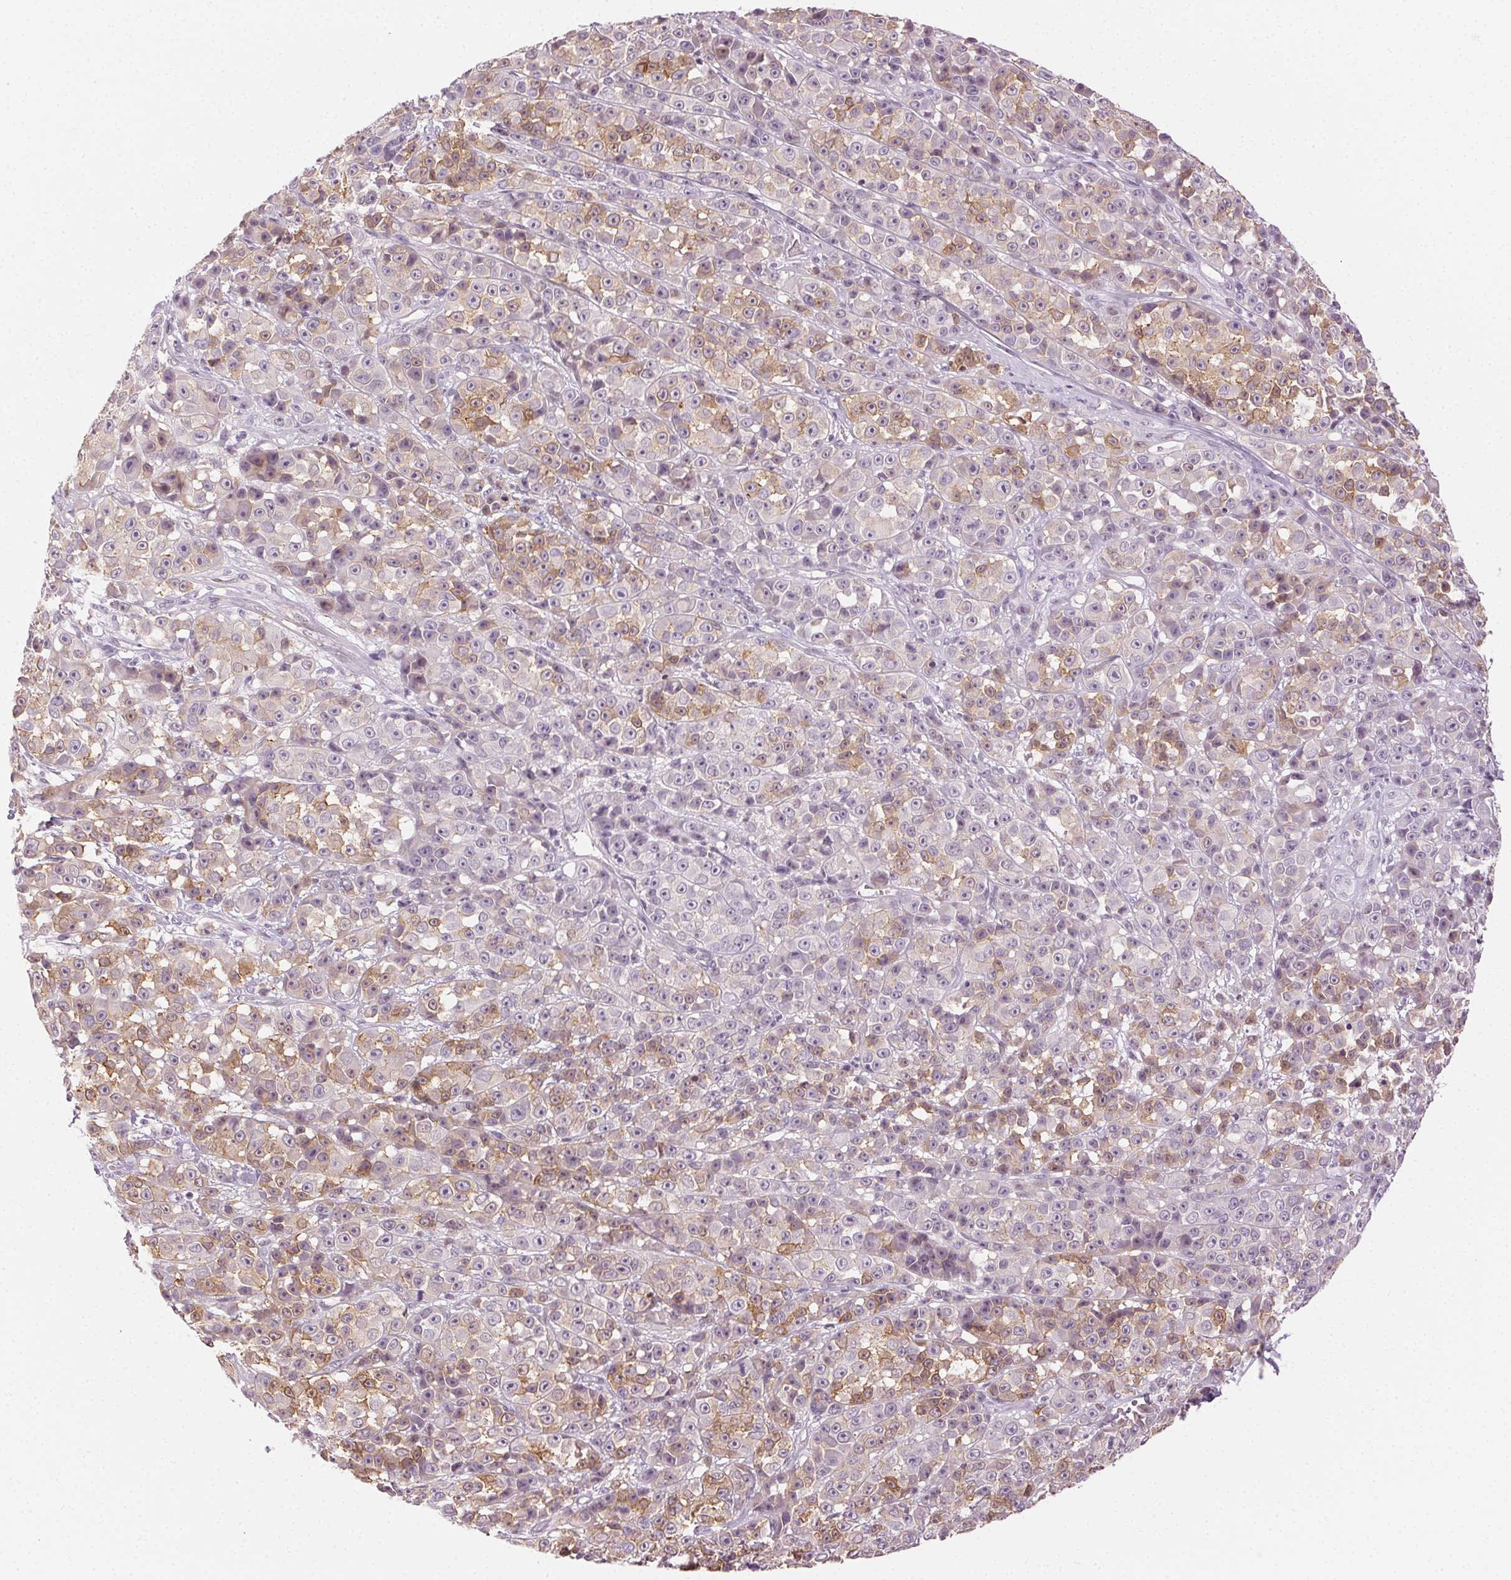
{"staining": {"intensity": "moderate", "quantity": "25%-75%", "location": "cytoplasmic/membranous"}, "tissue": "melanoma", "cell_type": "Tumor cells", "image_type": "cancer", "snomed": [{"axis": "morphology", "description": "Malignant melanoma, NOS"}, {"axis": "topography", "description": "Skin"}, {"axis": "topography", "description": "Skin of back"}], "caption": "Approximately 25%-75% of tumor cells in malignant melanoma display moderate cytoplasmic/membranous protein expression as visualized by brown immunohistochemical staining.", "gene": "AIF1L", "patient": {"sex": "male", "age": 91}}